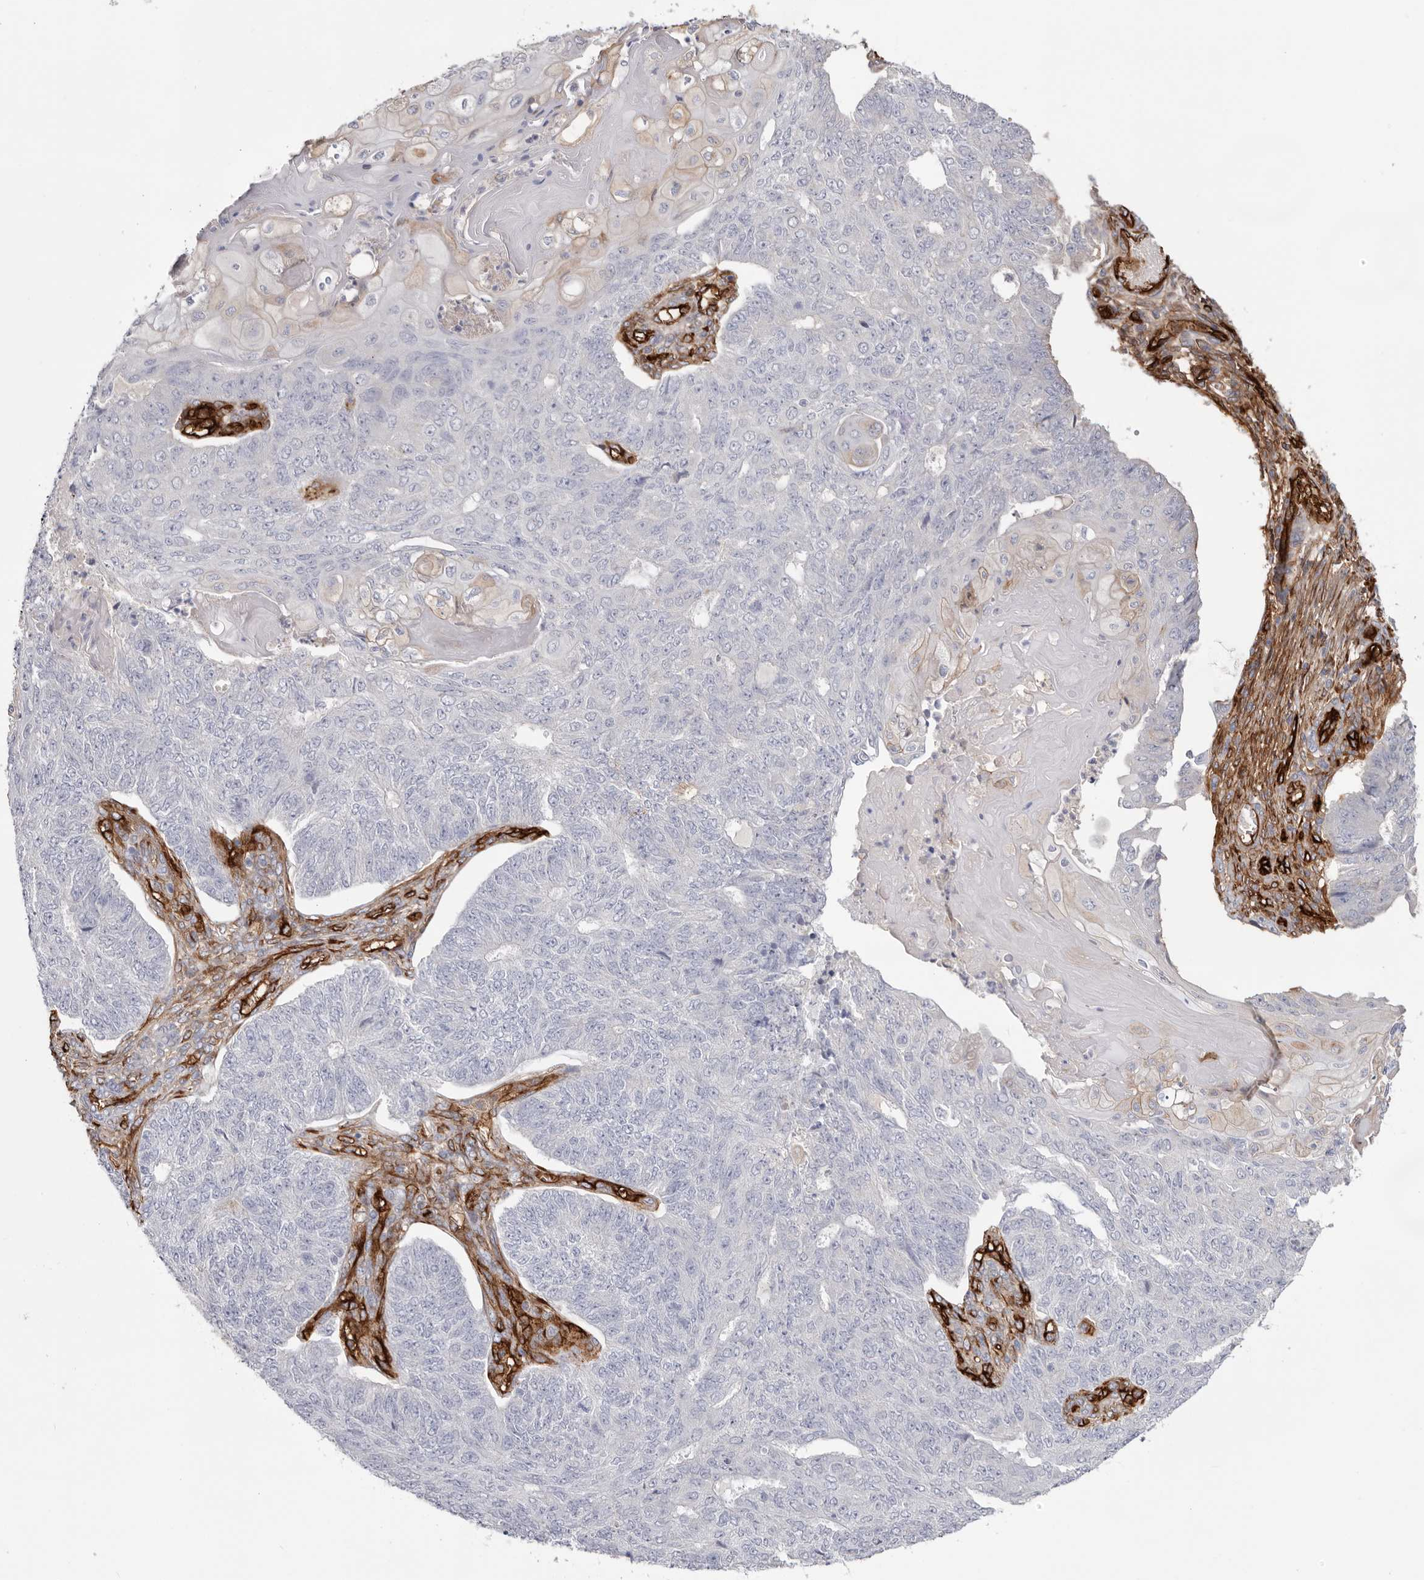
{"staining": {"intensity": "negative", "quantity": "none", "location": "none"}, "tissue": "endometrial cancer", "cell_type": "Tumor cells", "image_type": "cancer", "snomed": [{"axis": "morphology", "description": "Adenocarcinoma, NOS"}, {"axis": "topography", "description": "Endometrium"}], "caption": "Immunohistochemical staining of adenocarcinoma (endometrial) exhibits no significant positivity in tumor cells.", "gene": "LRRC66", "patient": {"sex": "female", "age": 32}}